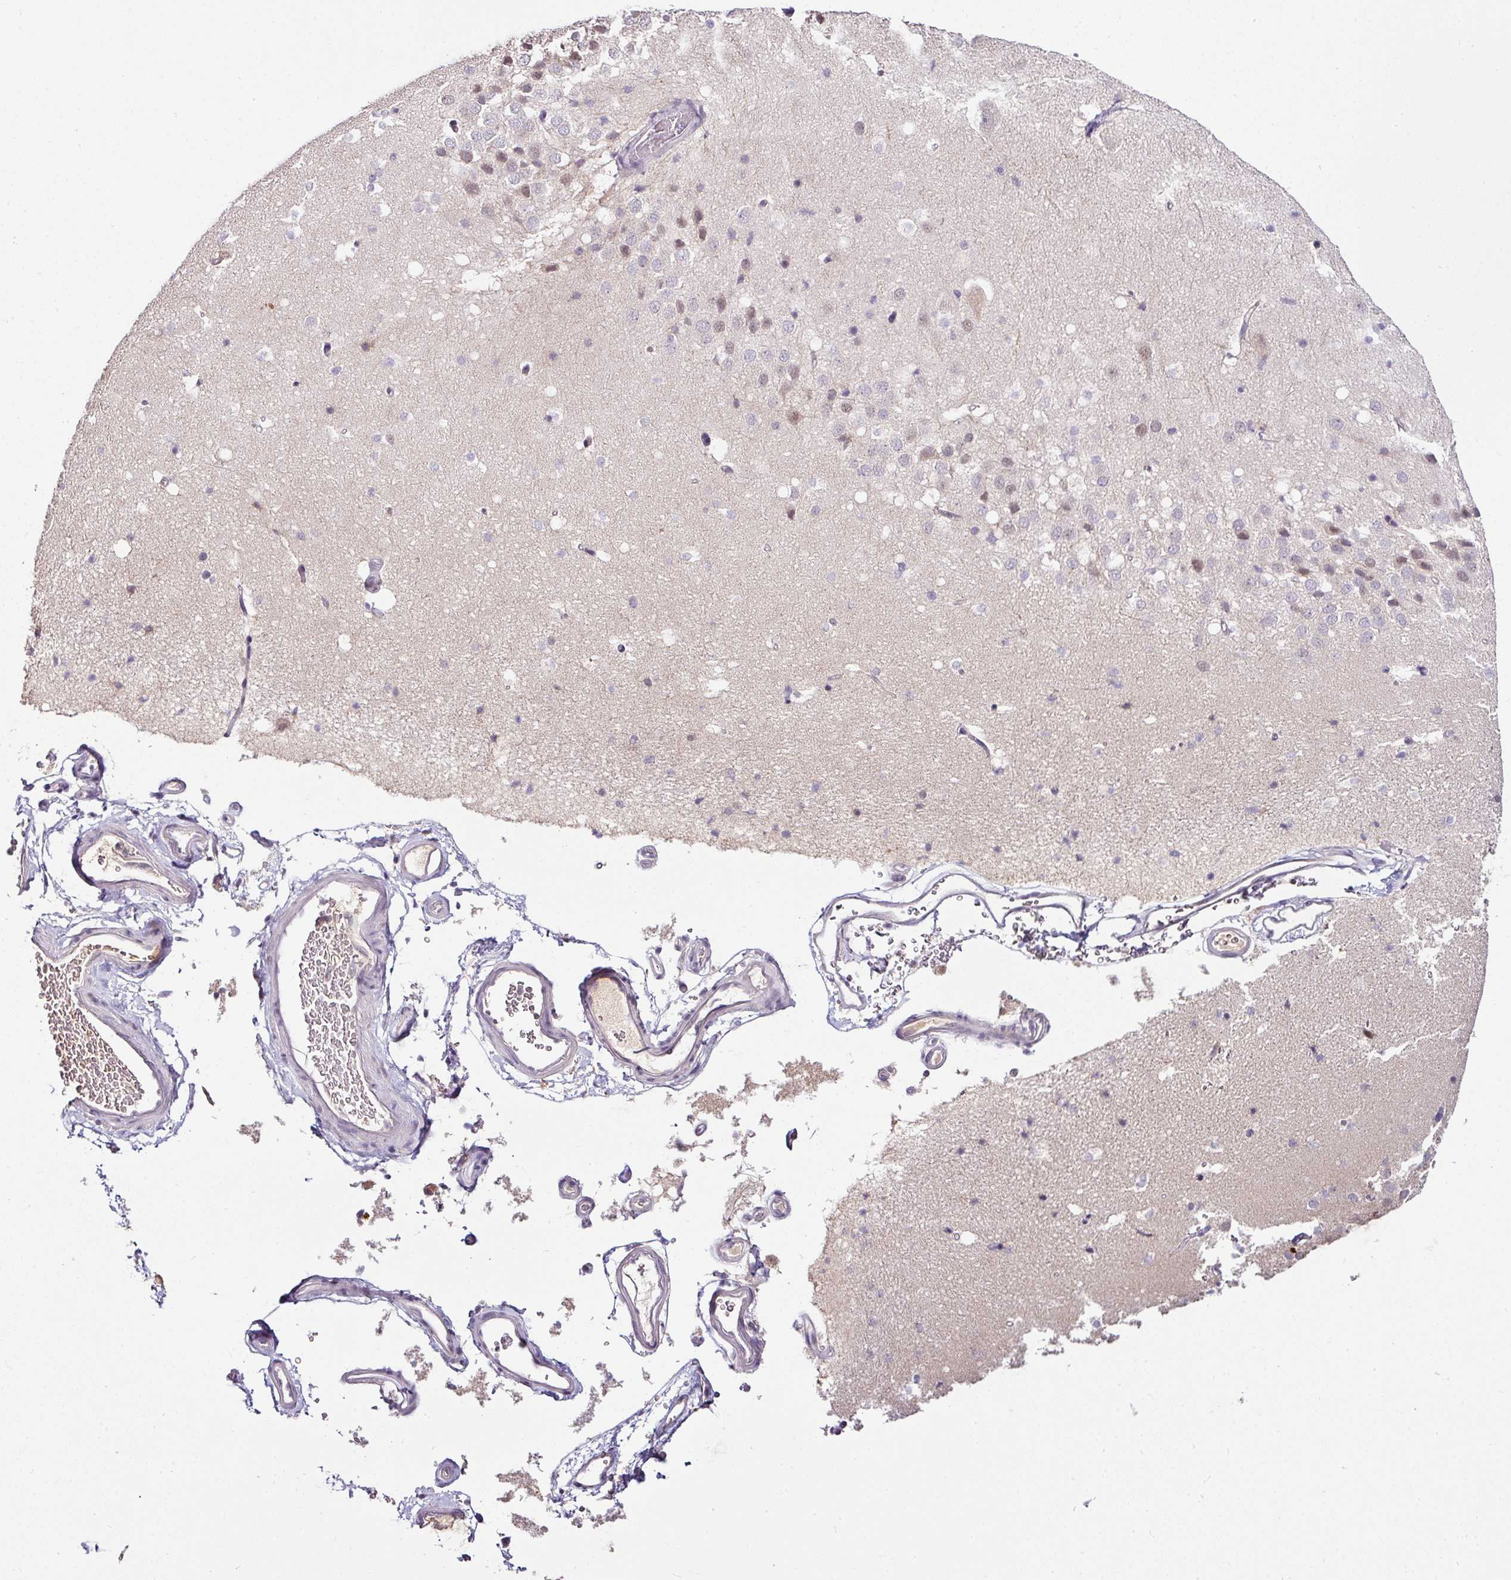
{"staining": {"intensity": "negative", "quantity": "none", "location": "none"}, "tissue": "hippocampus", "cell_type": "Glial cells", "image_type": "normal", "snomed": [{"axis": "morphology", "description": "Normal tissue, NOS"}, {"axis": "topography", "description": "Hippocampus"}], "caption": "A photomicrograph of human hippocampus is negative for staining in glial cells.", "gene": "NAPSA", "patient": {"sex": "male", "age": 37}}